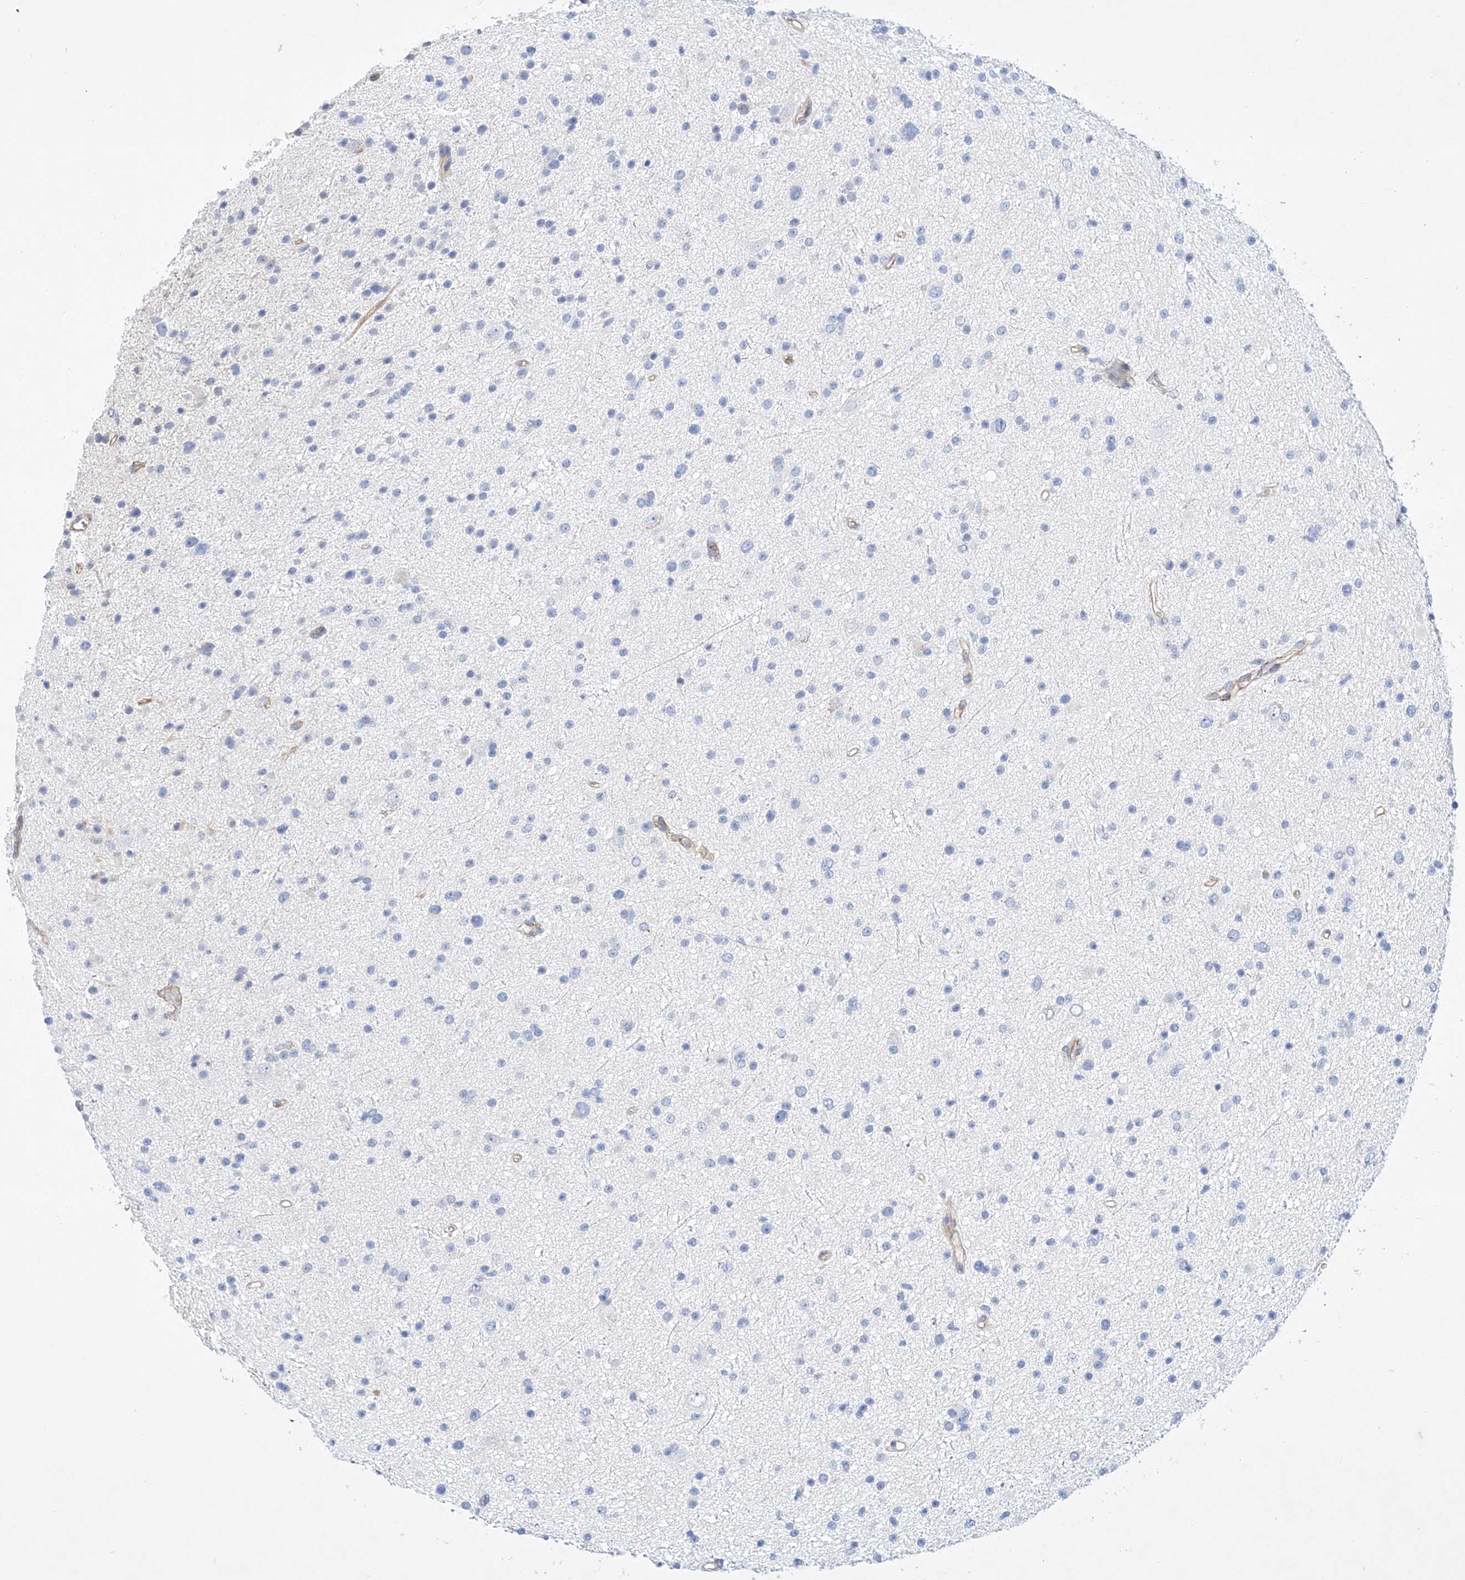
{"staining": {"intensity": "negative", "quantity": "none", "location": "none"}, "tissue": "glioma", "cell_type": "Tumor cells", "image_type": "cancer", "snomed": [{"axis": "morphology", "description": "Glioma, malignant, Low grade"}, {"axis": "topography", "description": "Cerebral cortex"}], "caption": "This is a image of IHC staining of malignant glioma (low-grade), which shows no expression in tumor cells.", "gene": "SBSPON", "patient": {"sex": "female", "age": 39}}